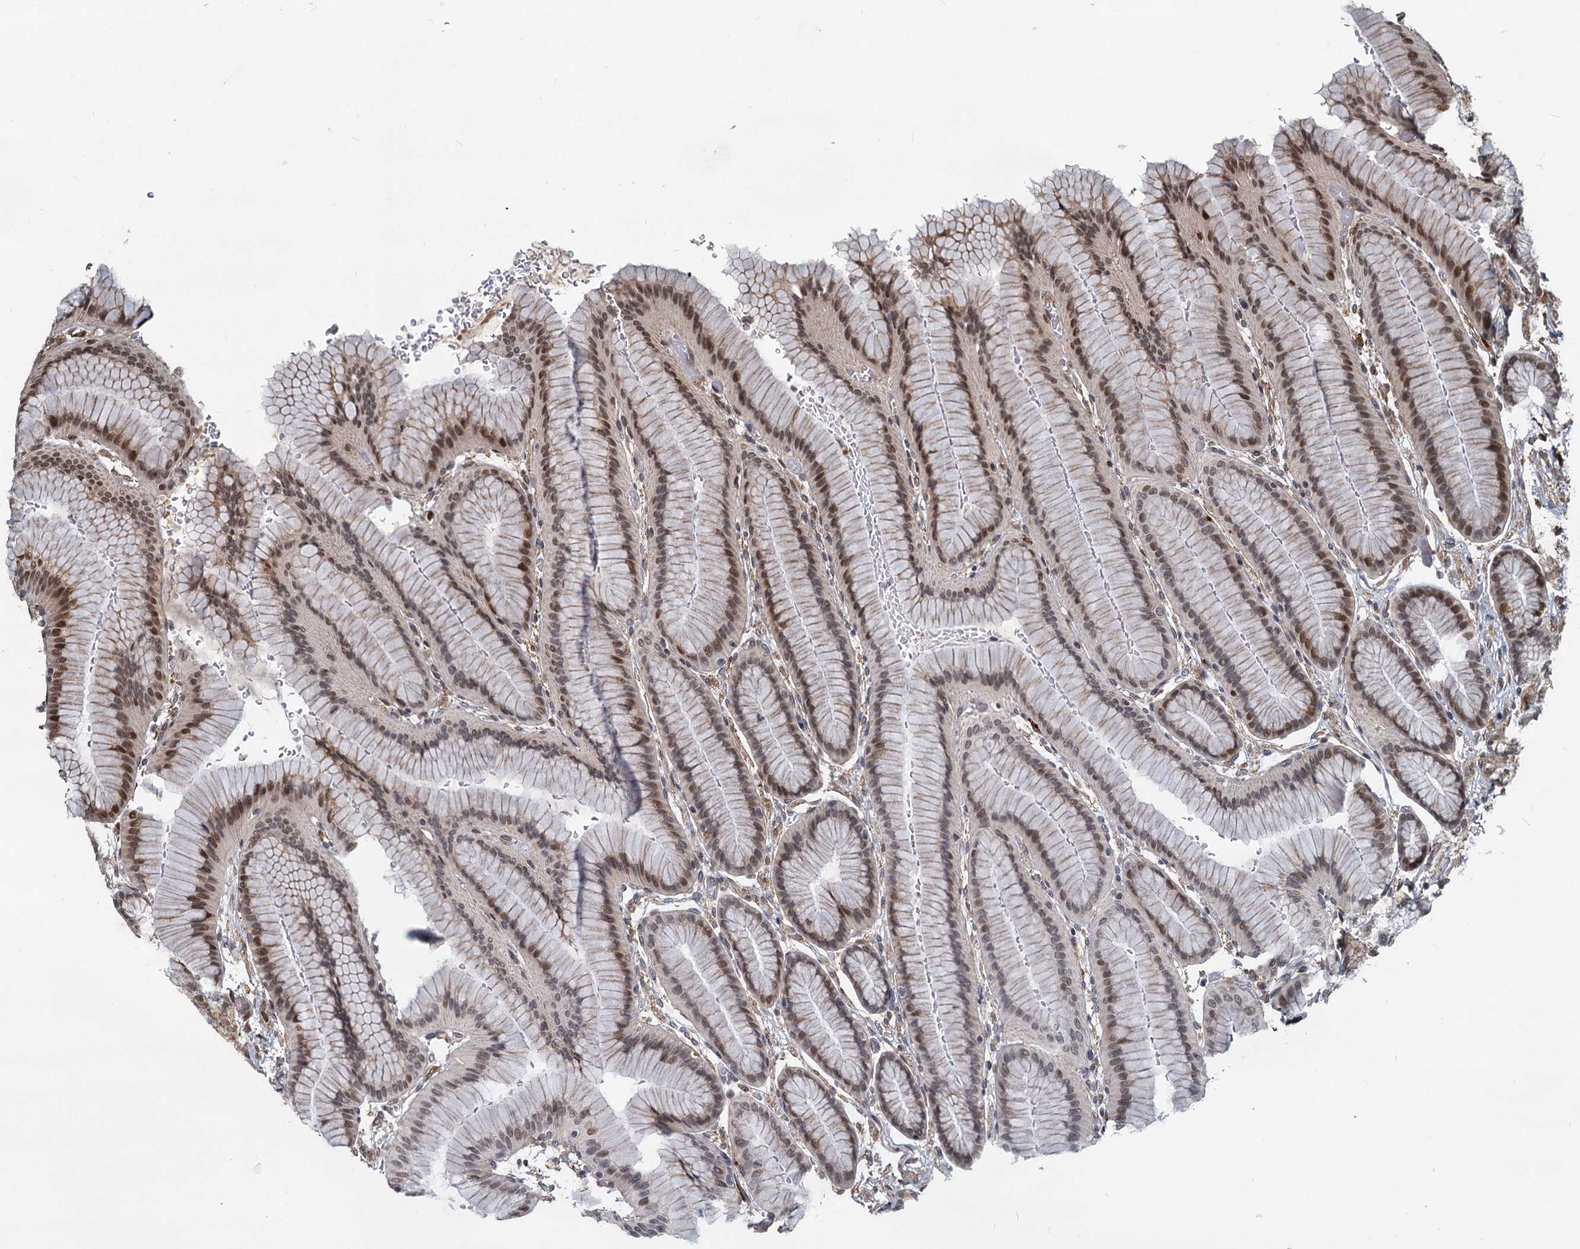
{"staining": {"intensity": "moderate", "quantity": "25%-75%", "location": "nuclear"}, "tissue": "stomach", "cell_type": "Glandular cells", "image_type": "normal", "snomed": [{"axis": "morphology", "description": "Normal tissue, NOS"}, {"axis": "morphology", "description": "Adenocarcinoma, NOS"}, {"axis": "morphology", "description": "Adenocarcinoma, High grade"}, {"axis": "topography", "description": "Stomach, upper"}, {"axis": "topography", "description": "Stomach"}], "caption": "This photomicrograph reveals IHC staining of normal human stomach, with medium moderate nuclear positivity in about 25%-75% of glandular cells.", "gene": "TRIM23", "patient": {"sex": "female", "age": 65}}